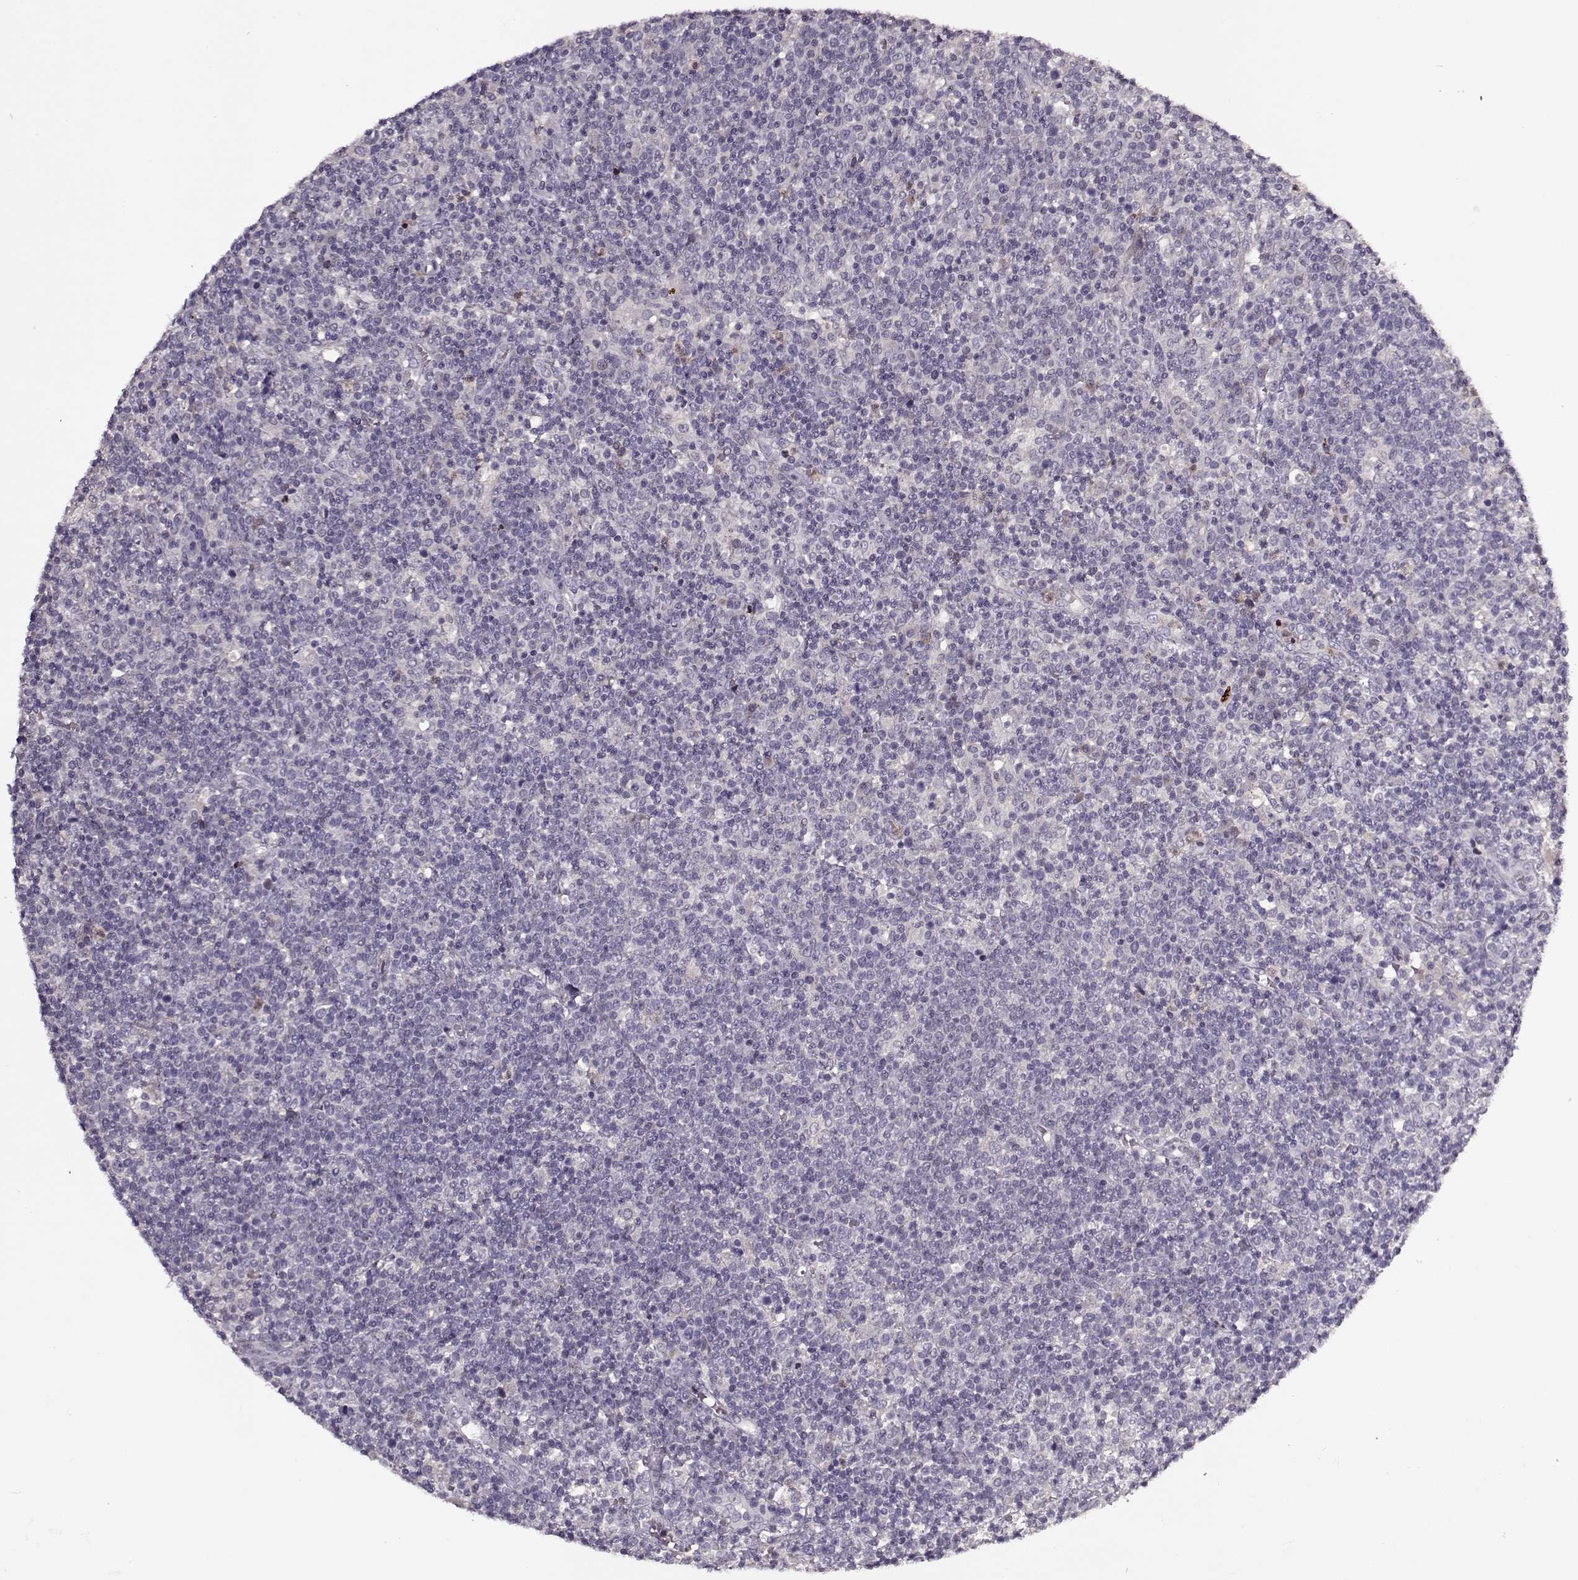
{"staining": {"intensity": "negative", "quantity": "none", "location": "none"}, "tissue": "lymphoma", "cell_type": "Tumor cells", "image_type": "cancer", "snomed": [{"axis": "morphology", "description": "Malignant lymphoma, non-Hodgkin's type, High grade"}, {"axis": "topography", "description": "Lymph node"}], "caption": "Tumor cells show no significant protein positivity in lymphoma.", "gene": "ACOT11", "patient": {"sex": "male", "age": 61}}